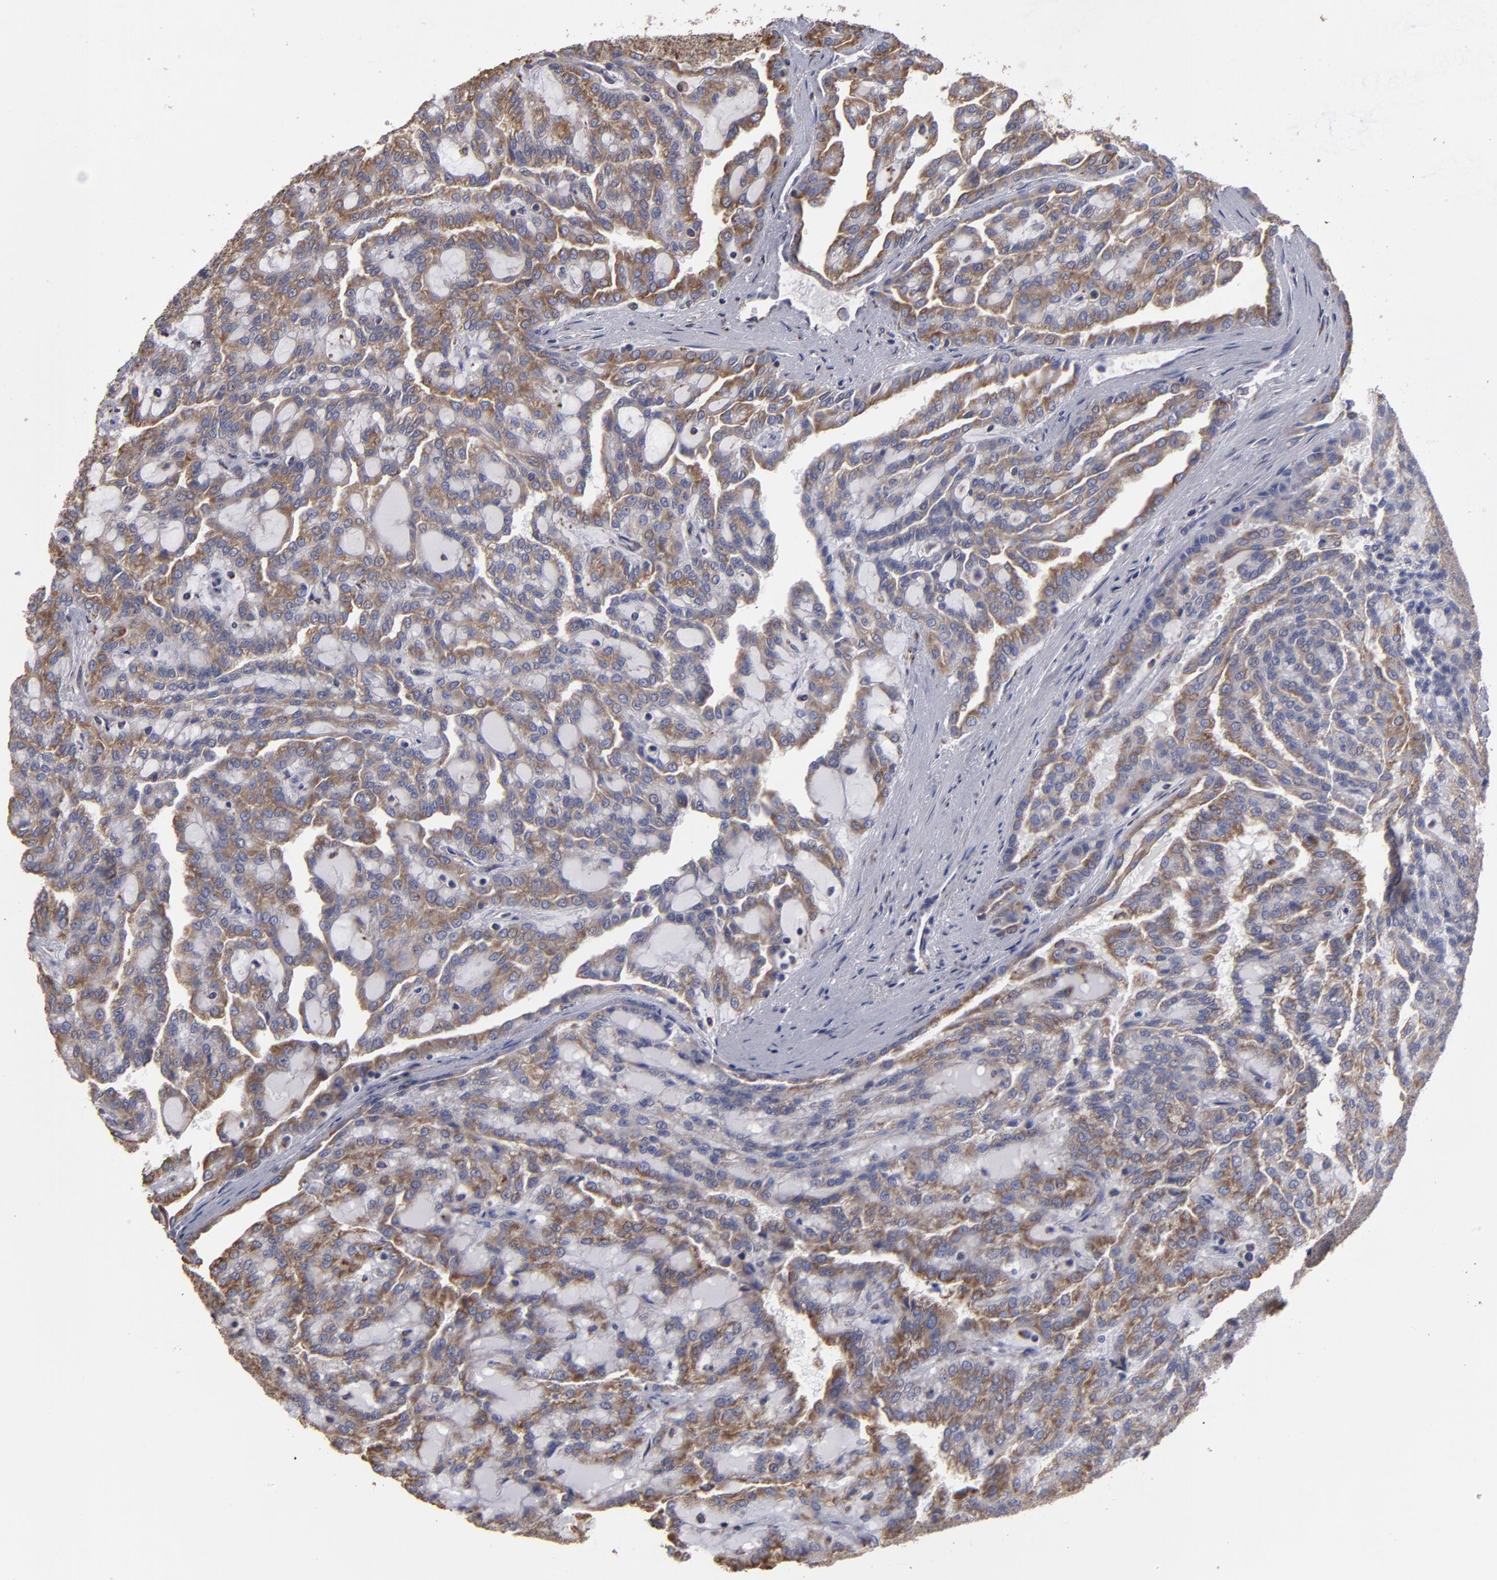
{"staining": {"intensity": "moderate", "quantity": ">75%", "location": "cytoplasmic/membranous"}, "tissue": "renal cancer", "cell_type": "Tumor cells", "image_type": "cancer", "snomed": [{"axis": "morphology", "description": "Adenocarcinoma, NOS"}, {"axis": "topography", "description": "Kidney"}], "caption": "Moderate cytoplasmic/membranous positivity for a protein is seen in approximately >75% of tumor cells of renal adenocarcinoma using IHC.", "gene": "SND1", "patient": {"sex": "male", "age": 63}}